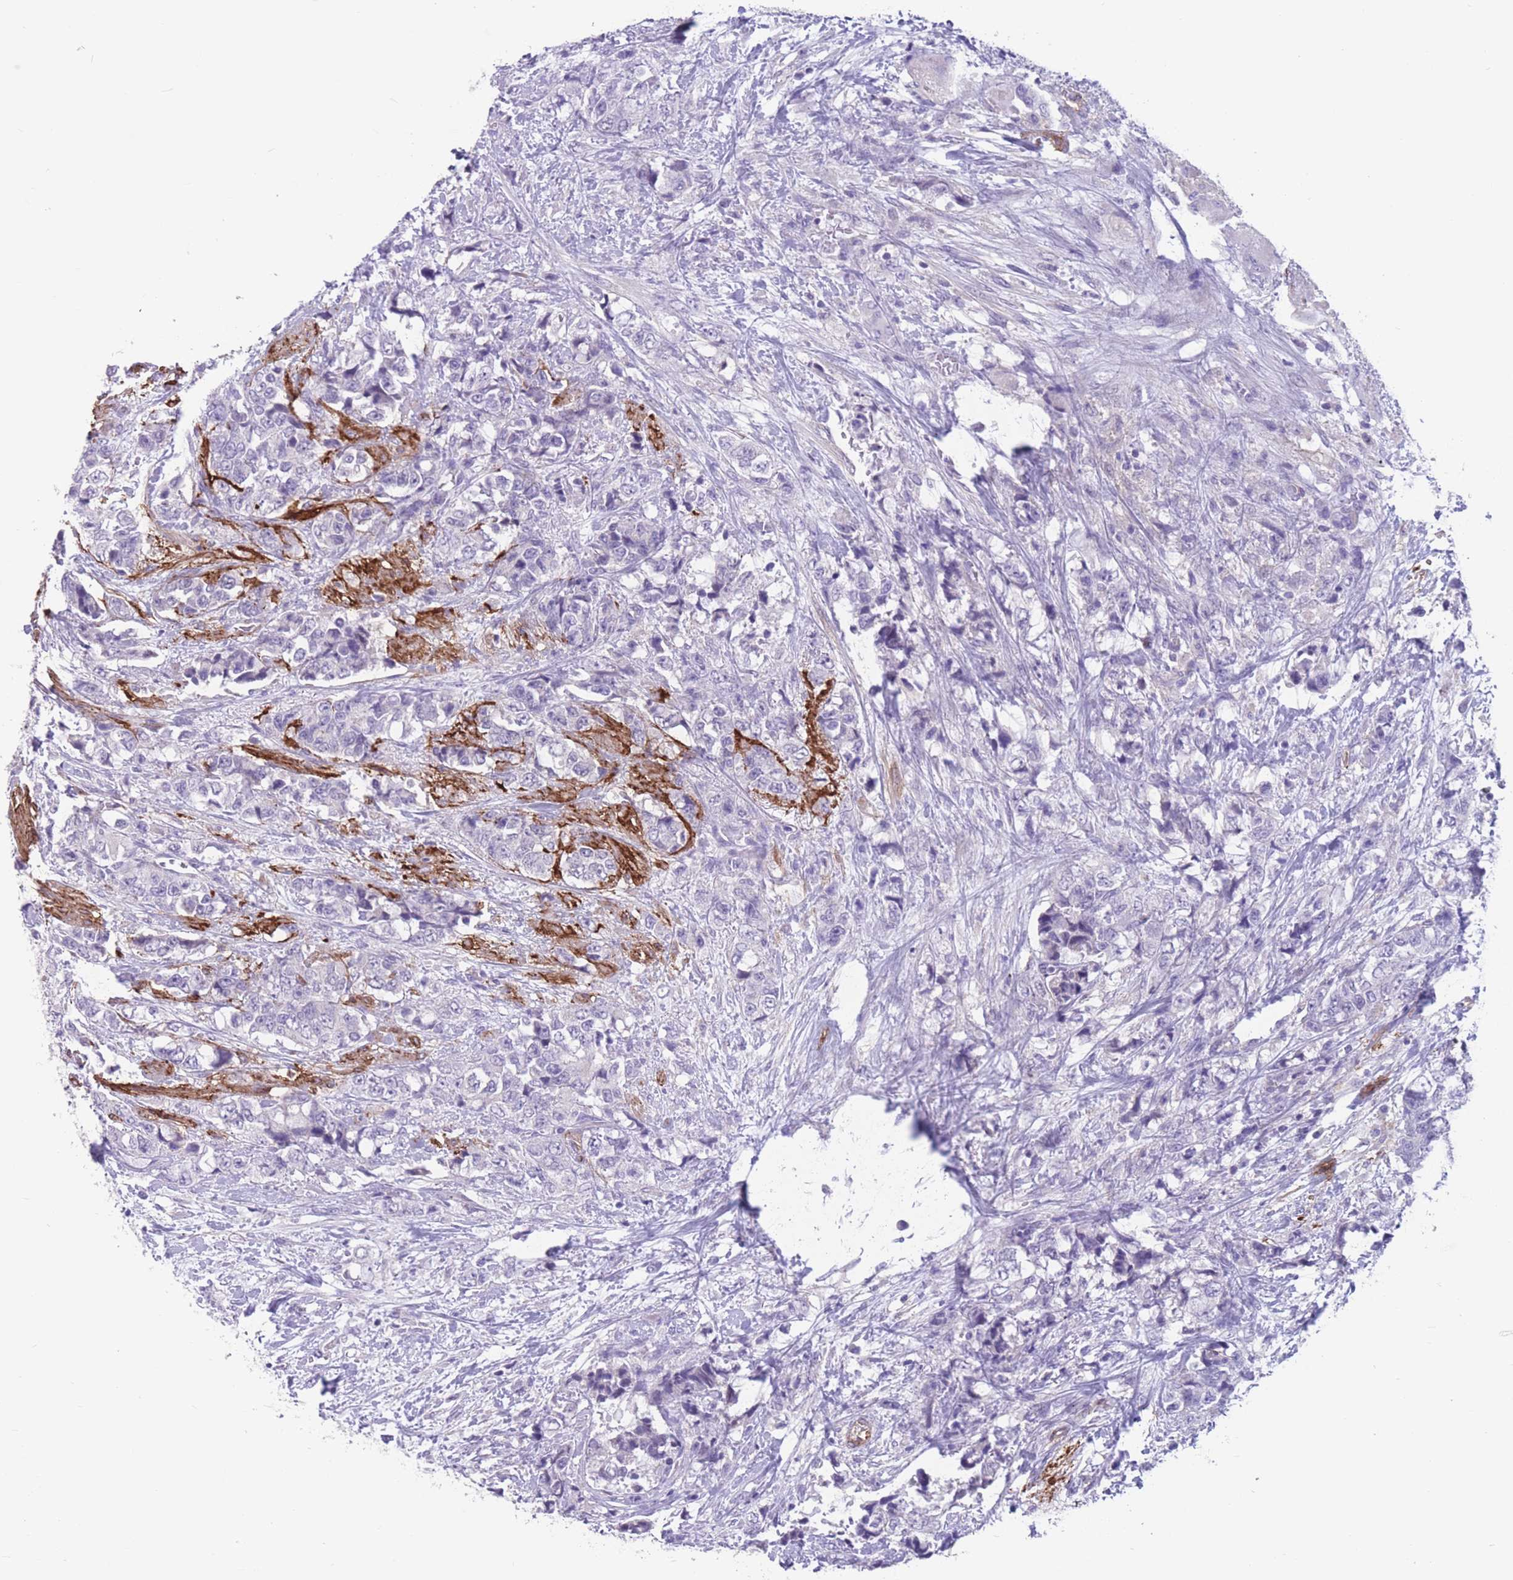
{"staining": {"intensity": "negative", "quantity": "none", "location": "none"}, "tissue": "urothelial cancer", "cell_type": "Tumor cells", "image_type": "cancer", "snomed": [{"axis": "morphology", "description": "Urothelial carcinoma, High grade"}, {"axis": "topography", "description": "Urinary bladder"}], "caption": "Urothelial carcinoma (high-grade) was stained to show a protein in brown. There is no significant staining in tumor cells.", "gene": "DPYD", "patient": {"sex": "female", "age": 78}}